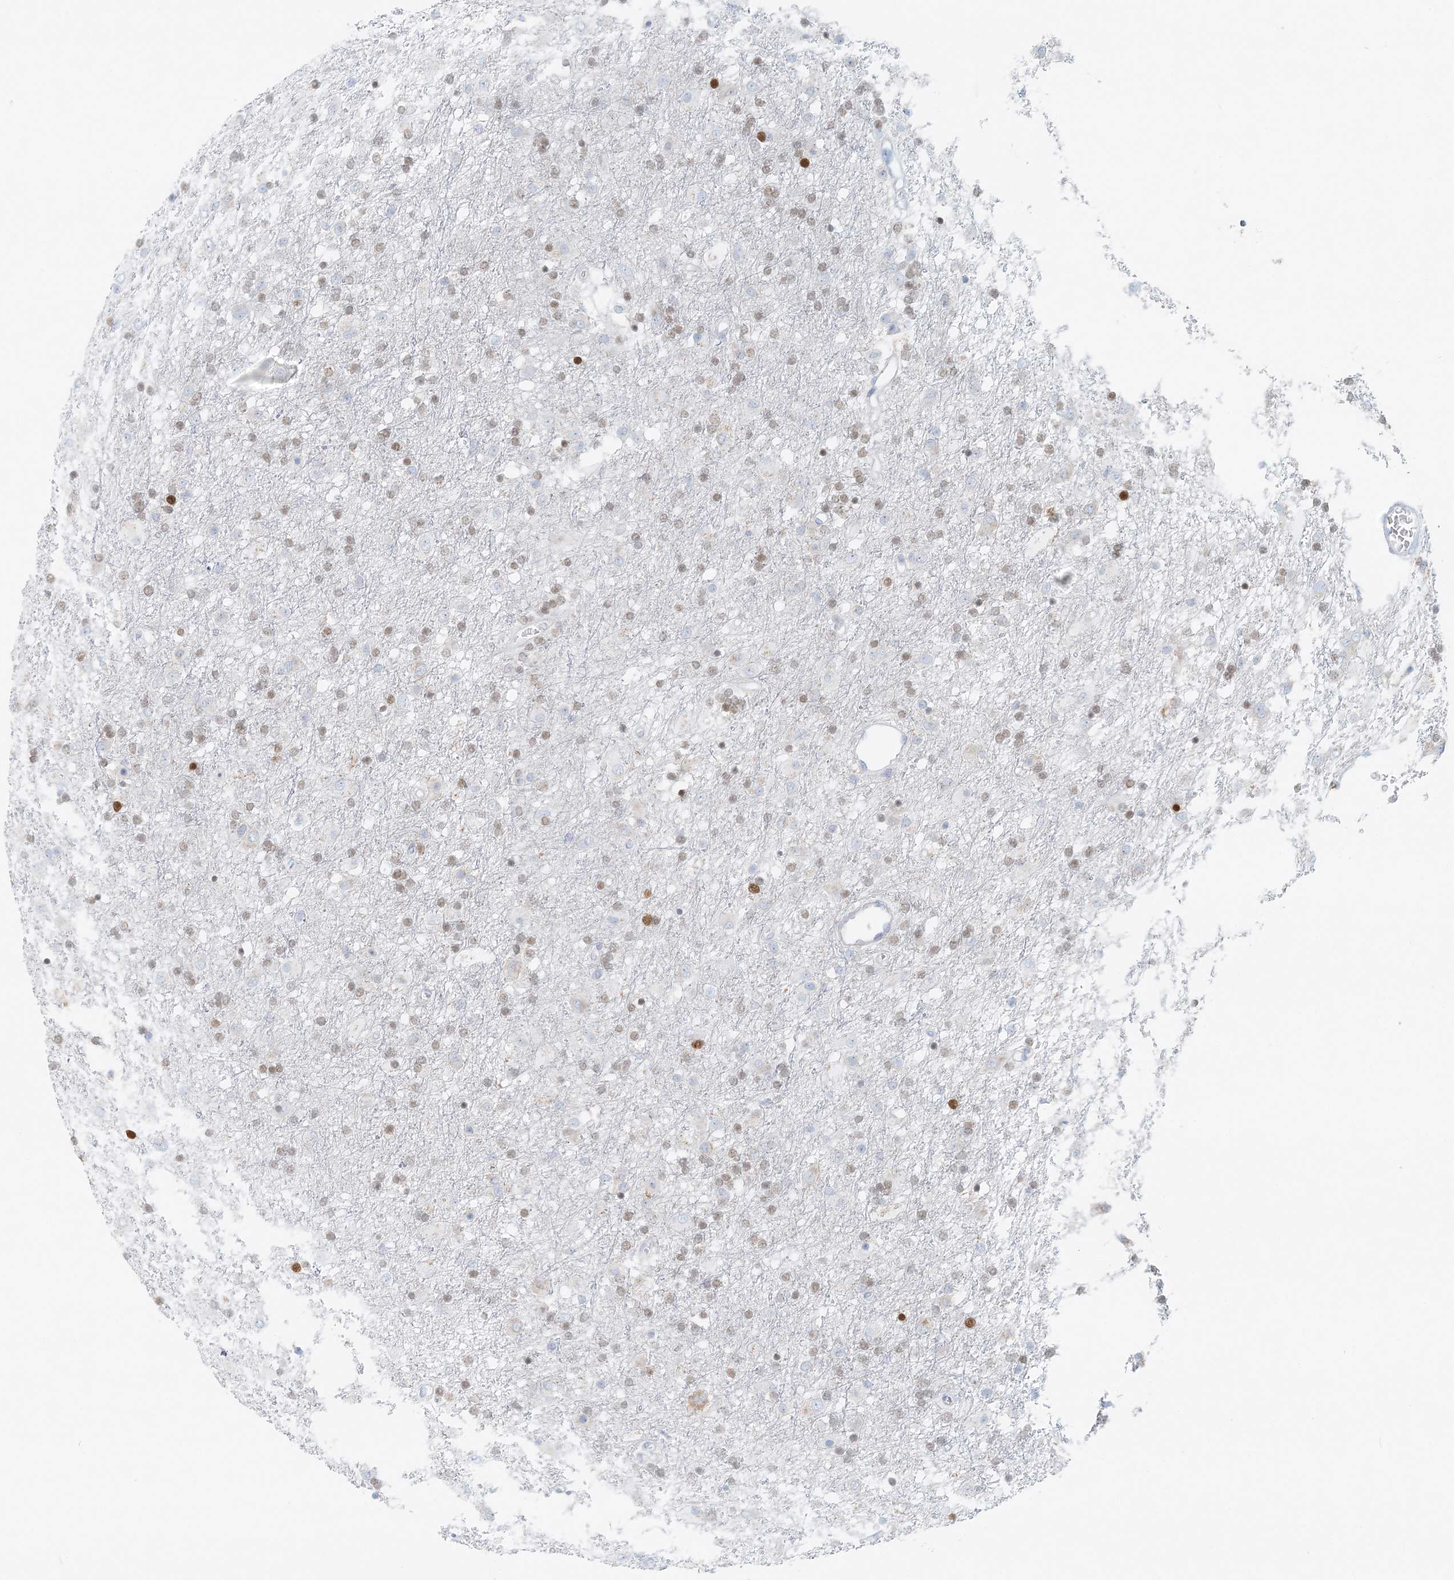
{"staining": {"intensity": "weak", "quantity": "25%-75%", "location": "nuclear"}, "tissue": "glioma", "cell_type": "Tumor cells", "image_type": "cancer", "snomed": [{"axis": "morphology", "description": "Glioma, malignant, Low grade"}, {"axis": "topography", "description": "Brain"}], "caption": "IHC (DAB (3,3'-diaminobenzidine)) staining of glioma demonstrates weak nuclear protein expression in approximately 25%-75% of tumor cells.", "gene": "STK11IP", "patient": {"sex": "male", "age": 65}}